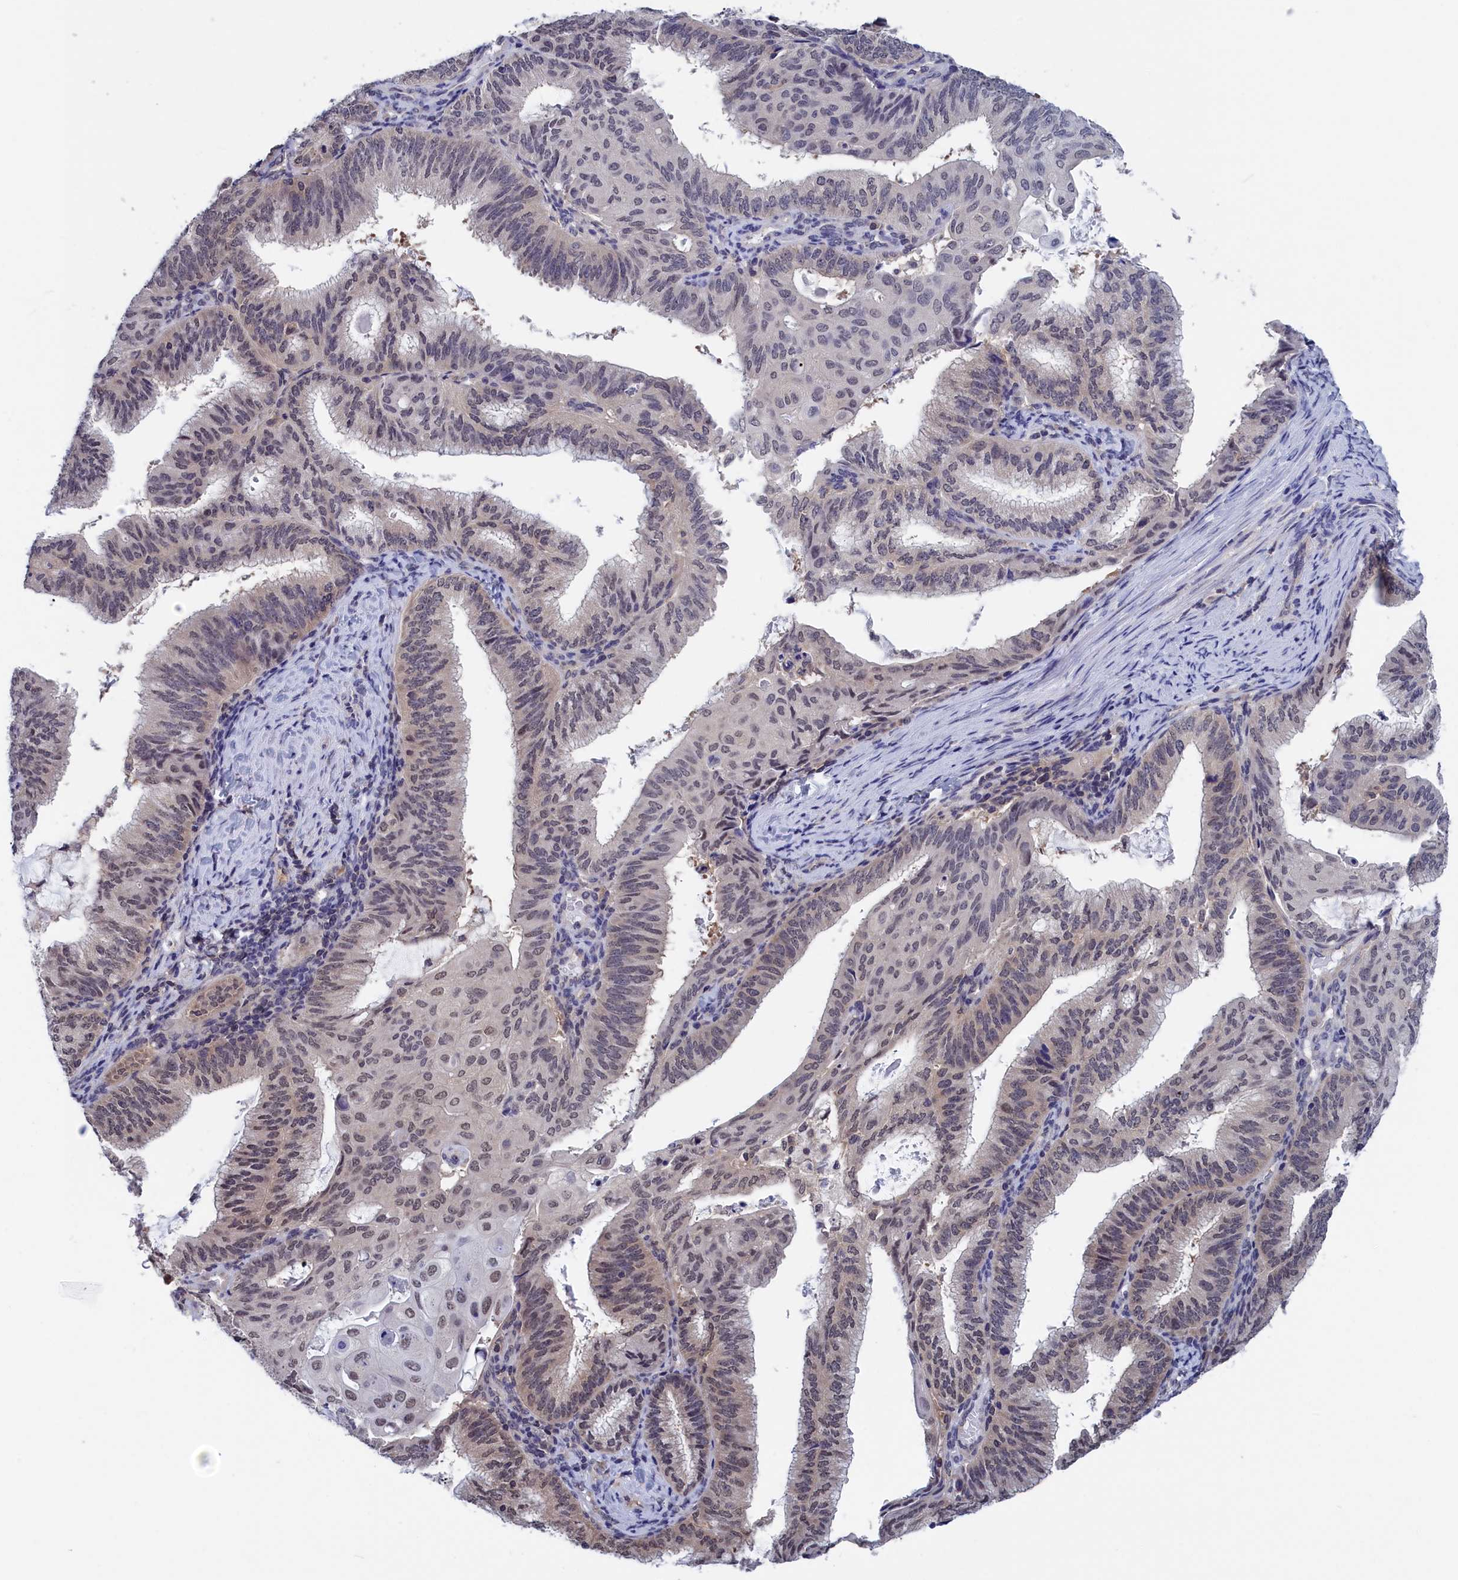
{"staining": {"intensity": "weak", "quantity": "<25%", "location": "nuclear"}, "tissue": "endometrial cancer", "cell_type": "Tumor cells", "image_type": "cancer", "snomed": [{"axis": "morphology", "description": "Adenocarcinoma, NOS"}, {"axis": "topography", "description": "Endometrium"}], "caption": "A micrograph of human endometrial cancer (adenocarcinoma) is negative for staining in tumor cells.", "gene": "PGP", "patient": {"sex": "female", "age": 49}}